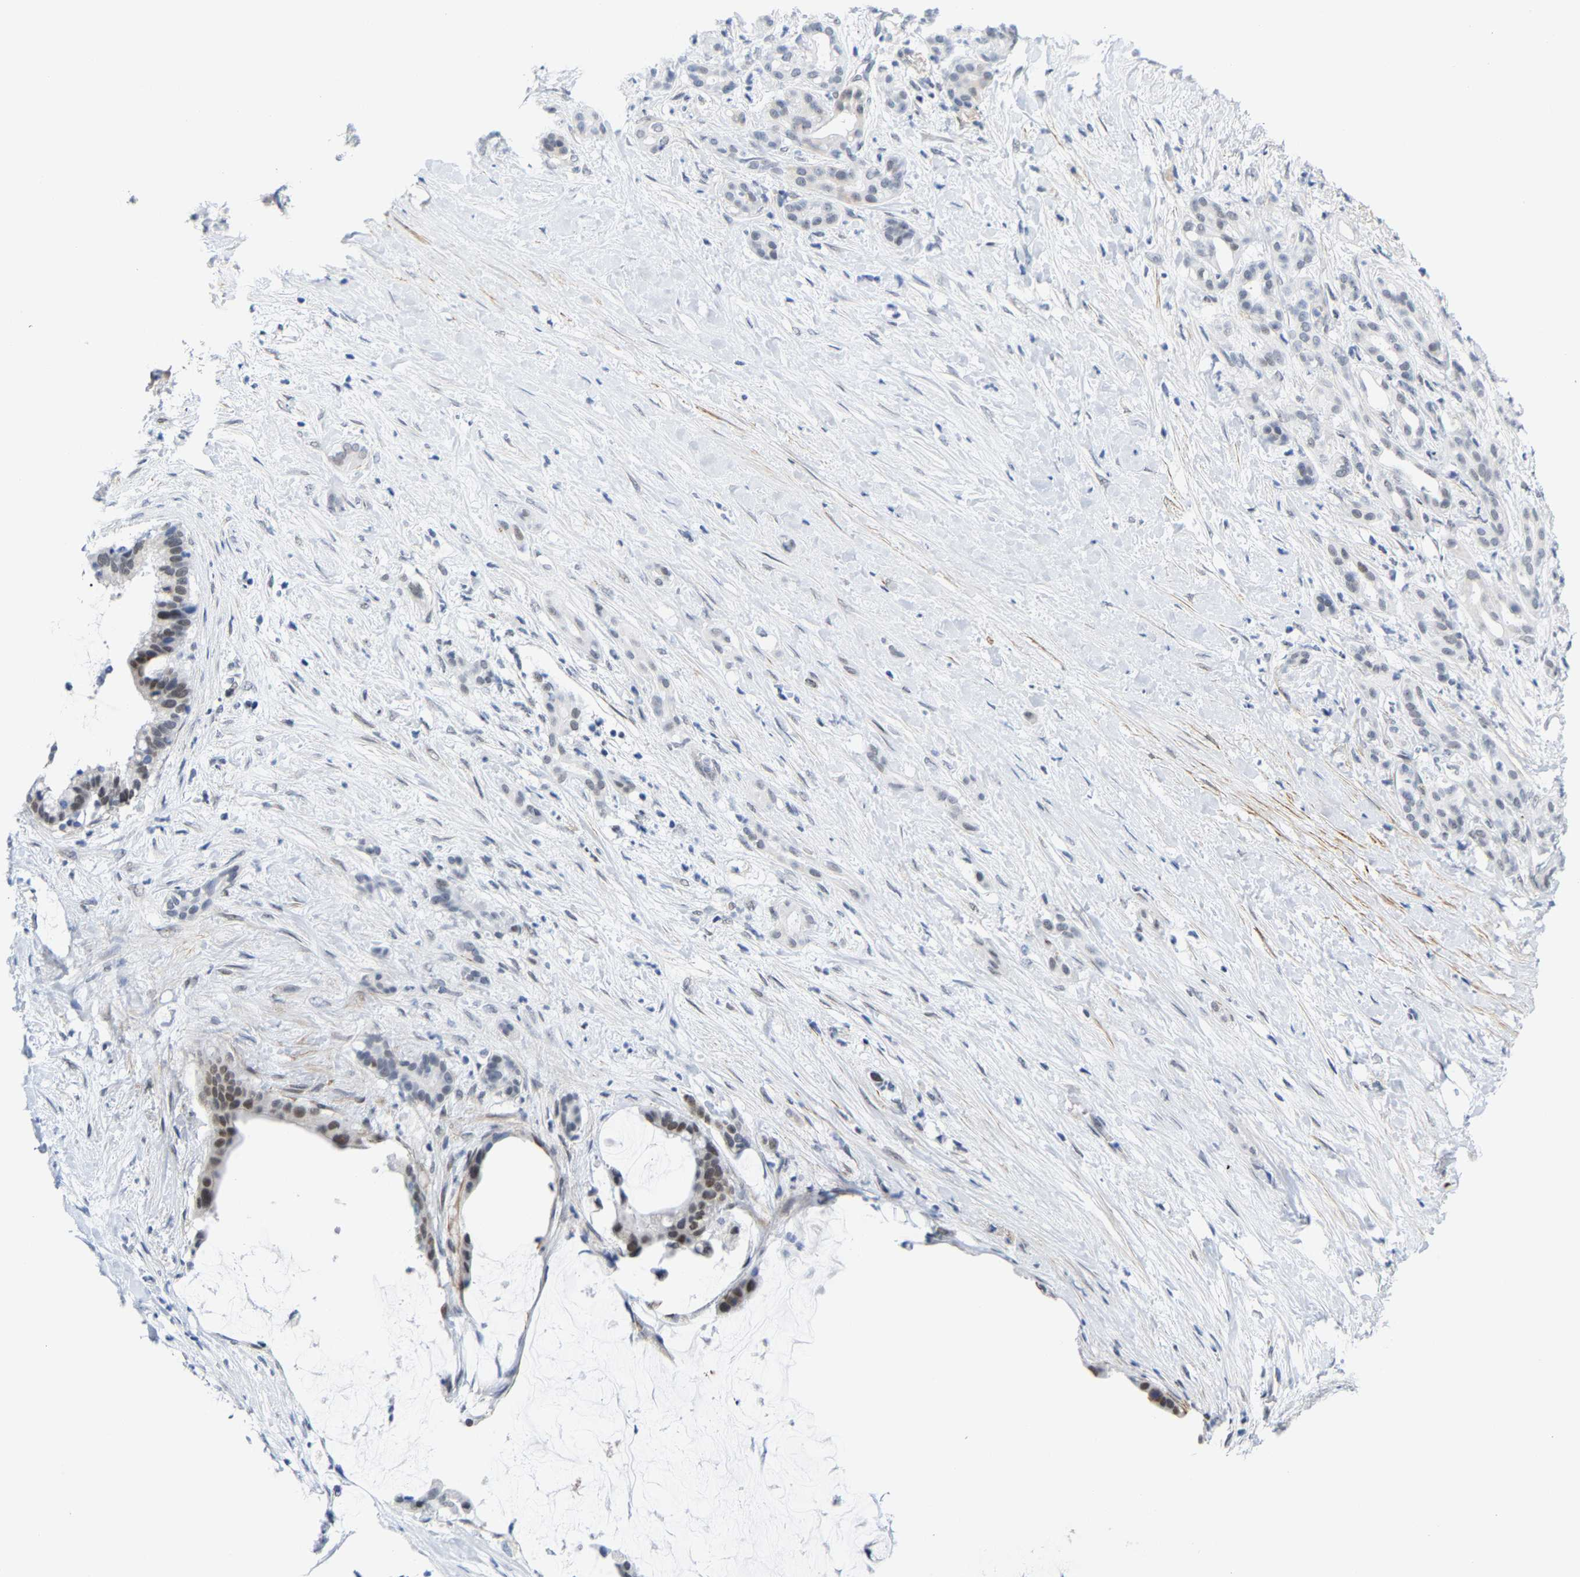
{"staining": {"intensity": "moderate", "quantity": "25%-75%", "location": "nuclear"}, "tissue": "pancreatic cancer", "cell_type": "Tumor cells", "image_type": "cancer", "snomed": [{"axis": "morphology", "description": "Adenocarcinoma, NOS"}, {"axis": "topography", "description": "Pancreas"}], "caption": "Immunohistochemistry (IHC) of pancreatic cancer (adenocarcinoma) exhibits medium levels of moderate nuclear staining in approximately 25%-75% of tumor cells. The staining is performed using DAB brown chromogen to label protein expression. The nuclei are counter-stained blue using hematoxylin.", "gene": "FAM180A", "patient": {"sex": "male", "age": 41}}